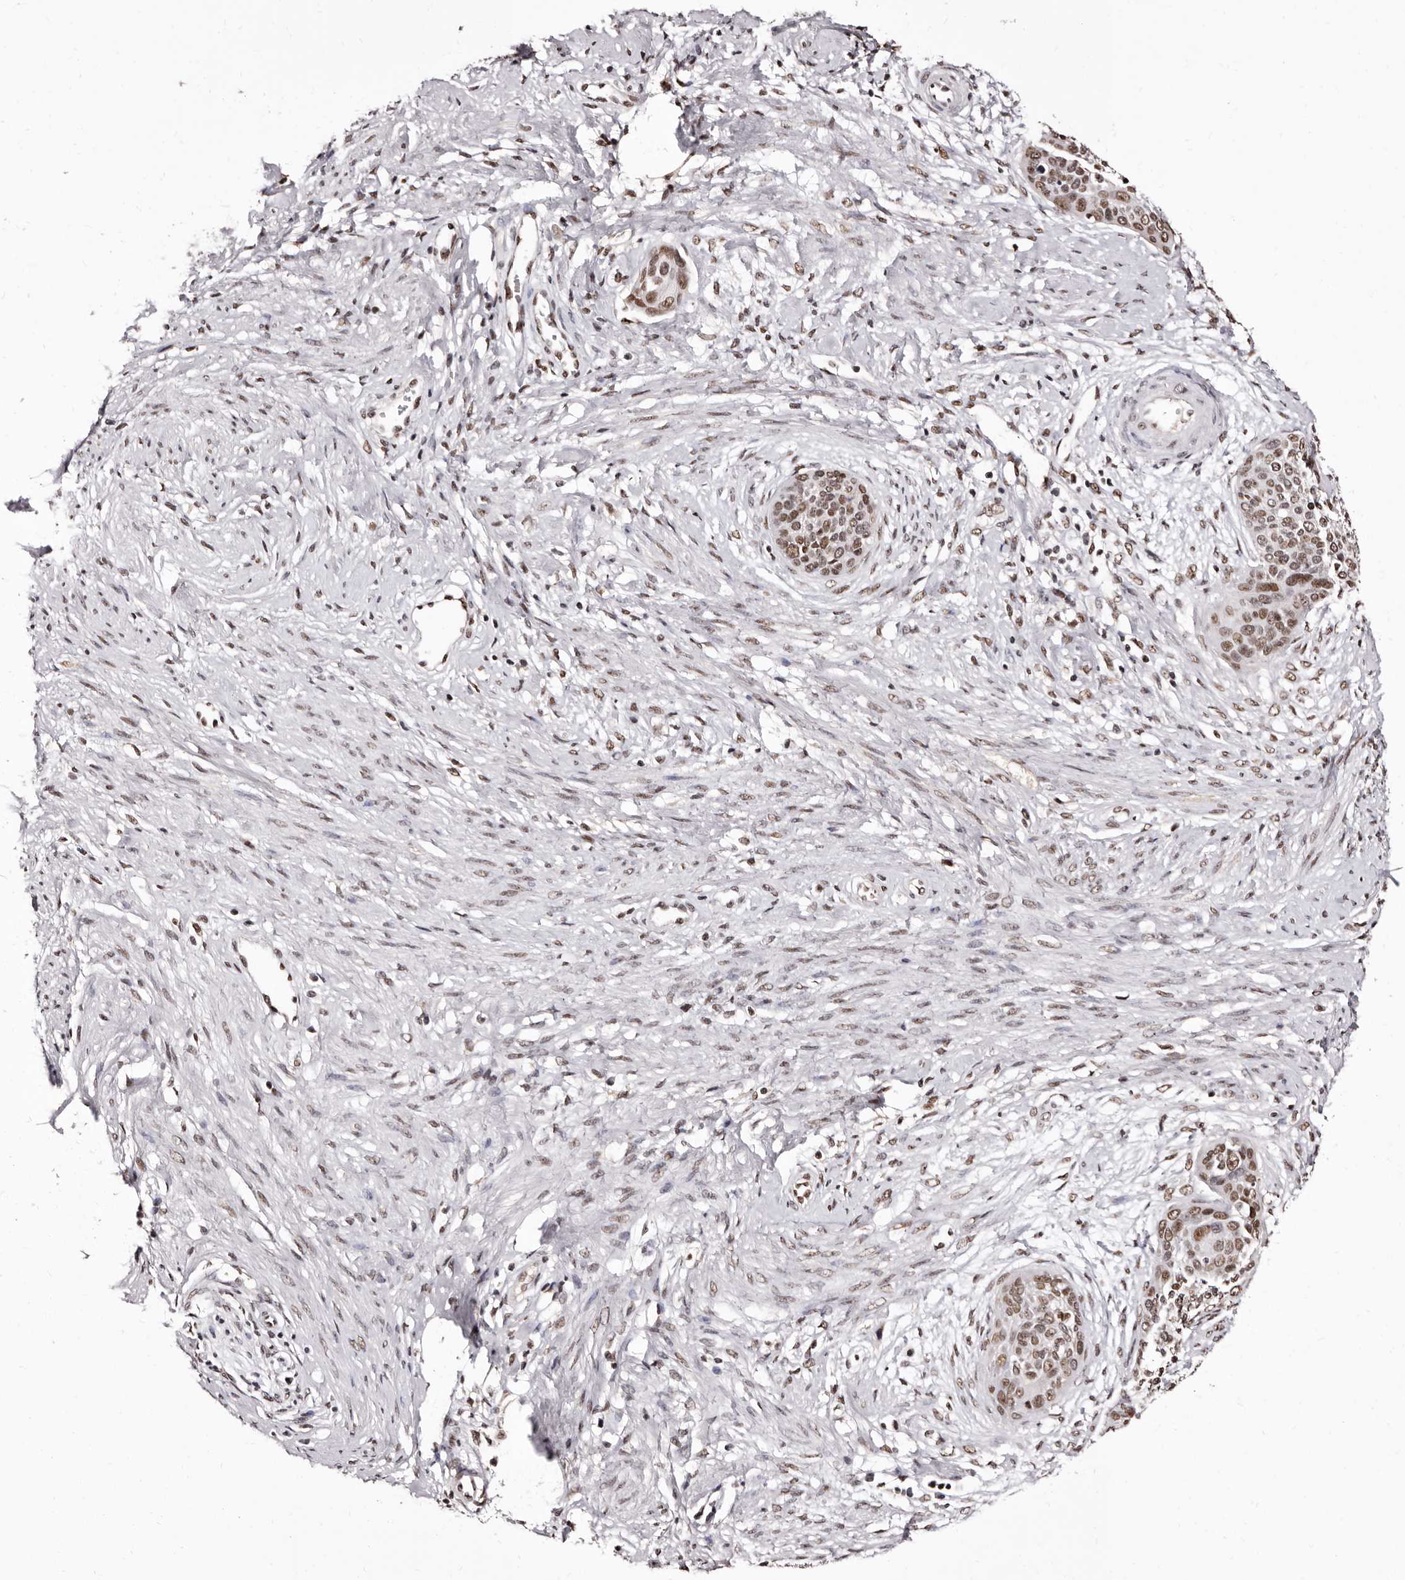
{"staining": {"intensity": "moderate", "quantity": ">75%", "location": "nuclear"}, "tissue": "cervical cancer", "cell_type": "Tumor cells", "image_type": "cancer", "snomed": [{"axis": "morphology", "description": "Squamous cell carcinoma, NOS"}, {"axis": "topography", "description": "Cervix"}], "caption": "Cervical cancer (squamous cell carcinoma) tissue demonstrates moderate nuclear expression in approximately >75% of tumor cells", "gene": "ANAPC11", "patient": {"sex": "female", "age": 37}}